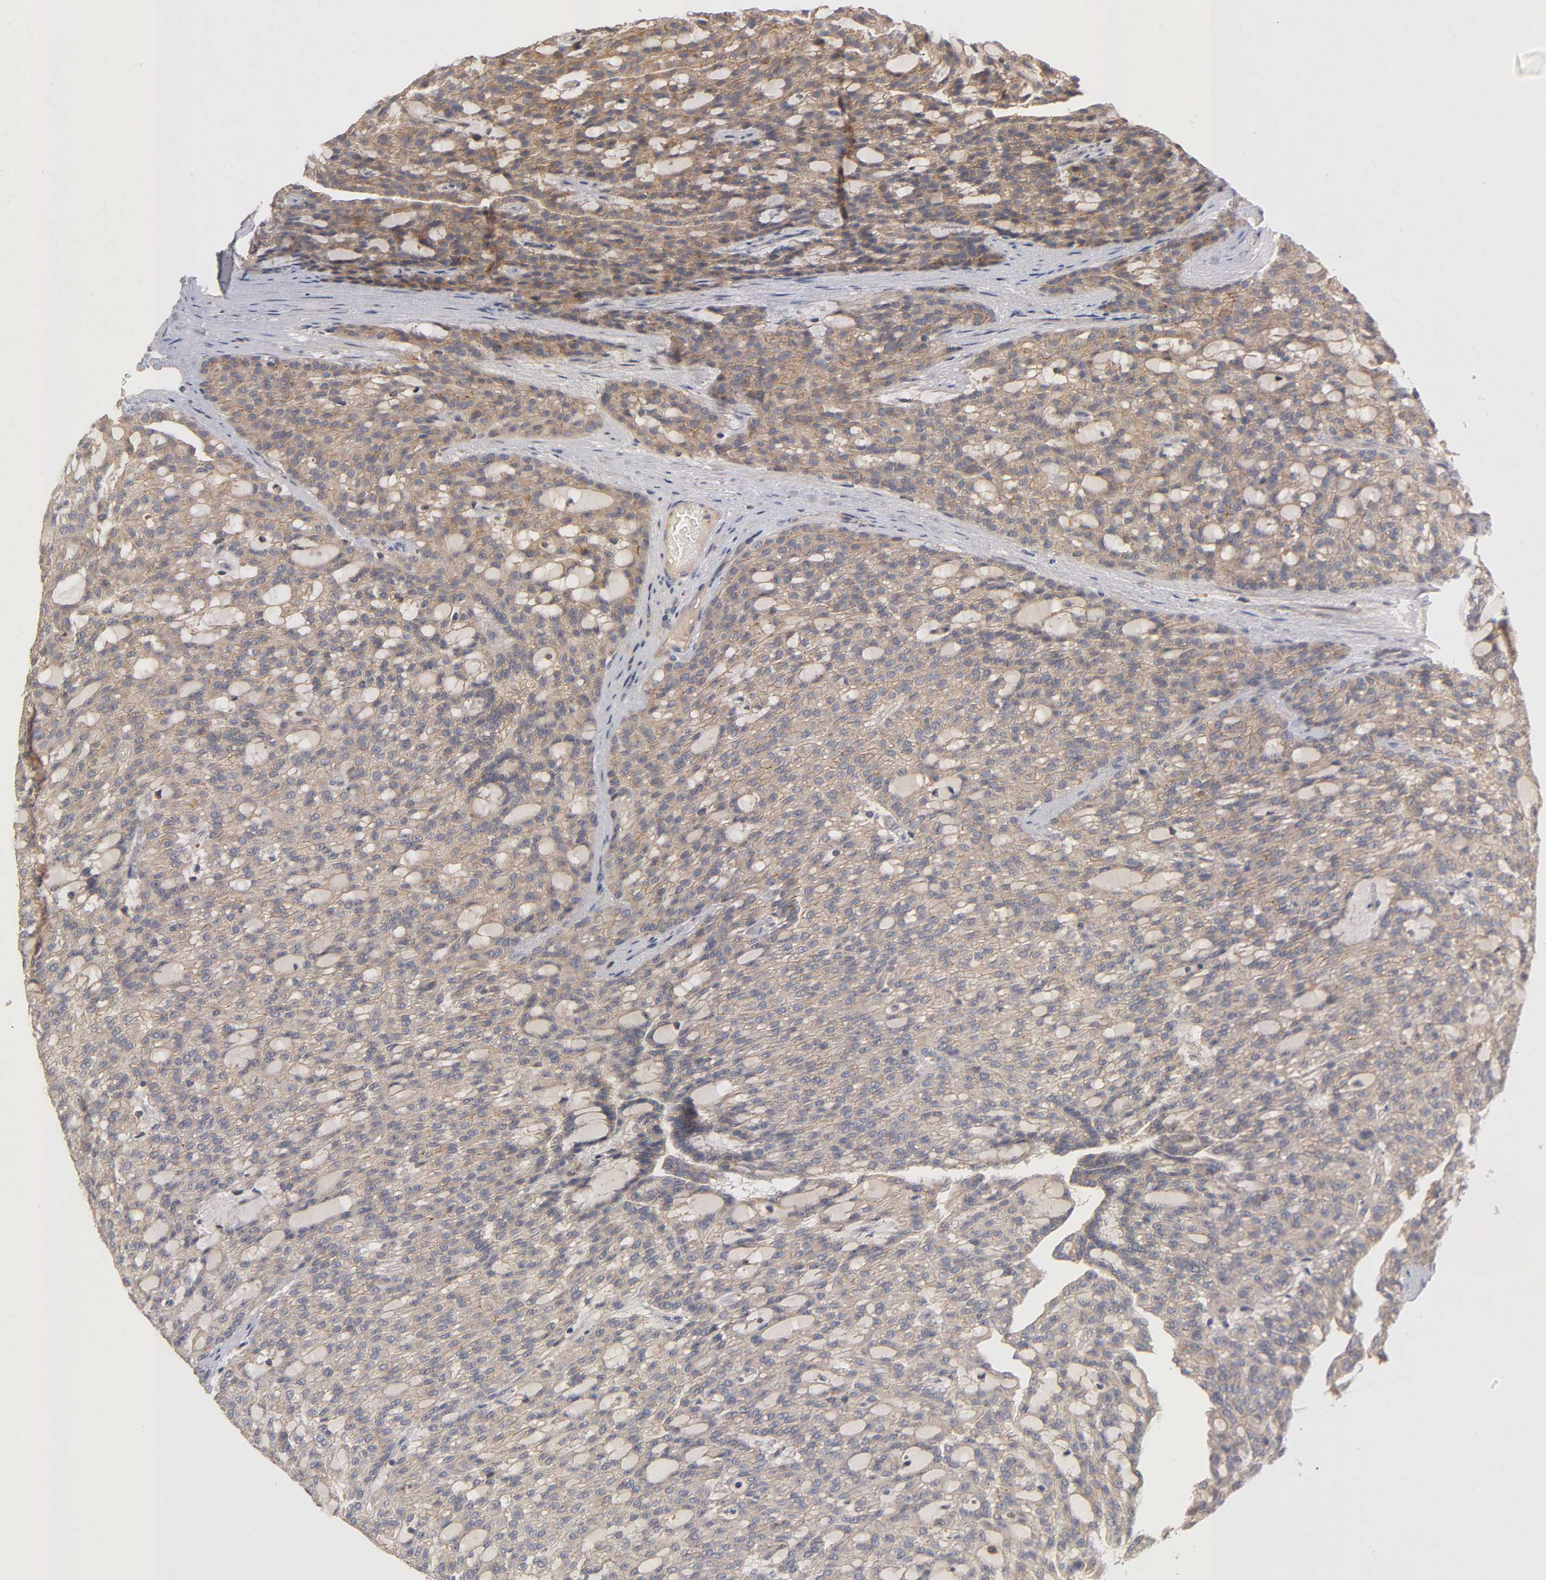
{"staining": {"intensity": "moderate", "quantity": ">75%", "location": "cytoplasmic/membranous"}, "tissue": "renal cancer", "cell_type": "Tumor cells", "image_type": "cancer", "snomed": [{"axis": "morphology", "description": "Adenocarcinoma, NOS"}, {"axis": "topography", "description": "Kidney"}], "caption": "IHC photomicrograph of neoplastic tissue: adenocarcinoma (renal) stained using immunohistochemistry (IHC) displays medium levels of moderate protein expression localized specifically in the cytoplasmic/membranous of tumor cells, appearing as a cytoplasmic/membranous brown color.", "gene": "PDZD11", "patient": {"sex": "male", "age": 63}}